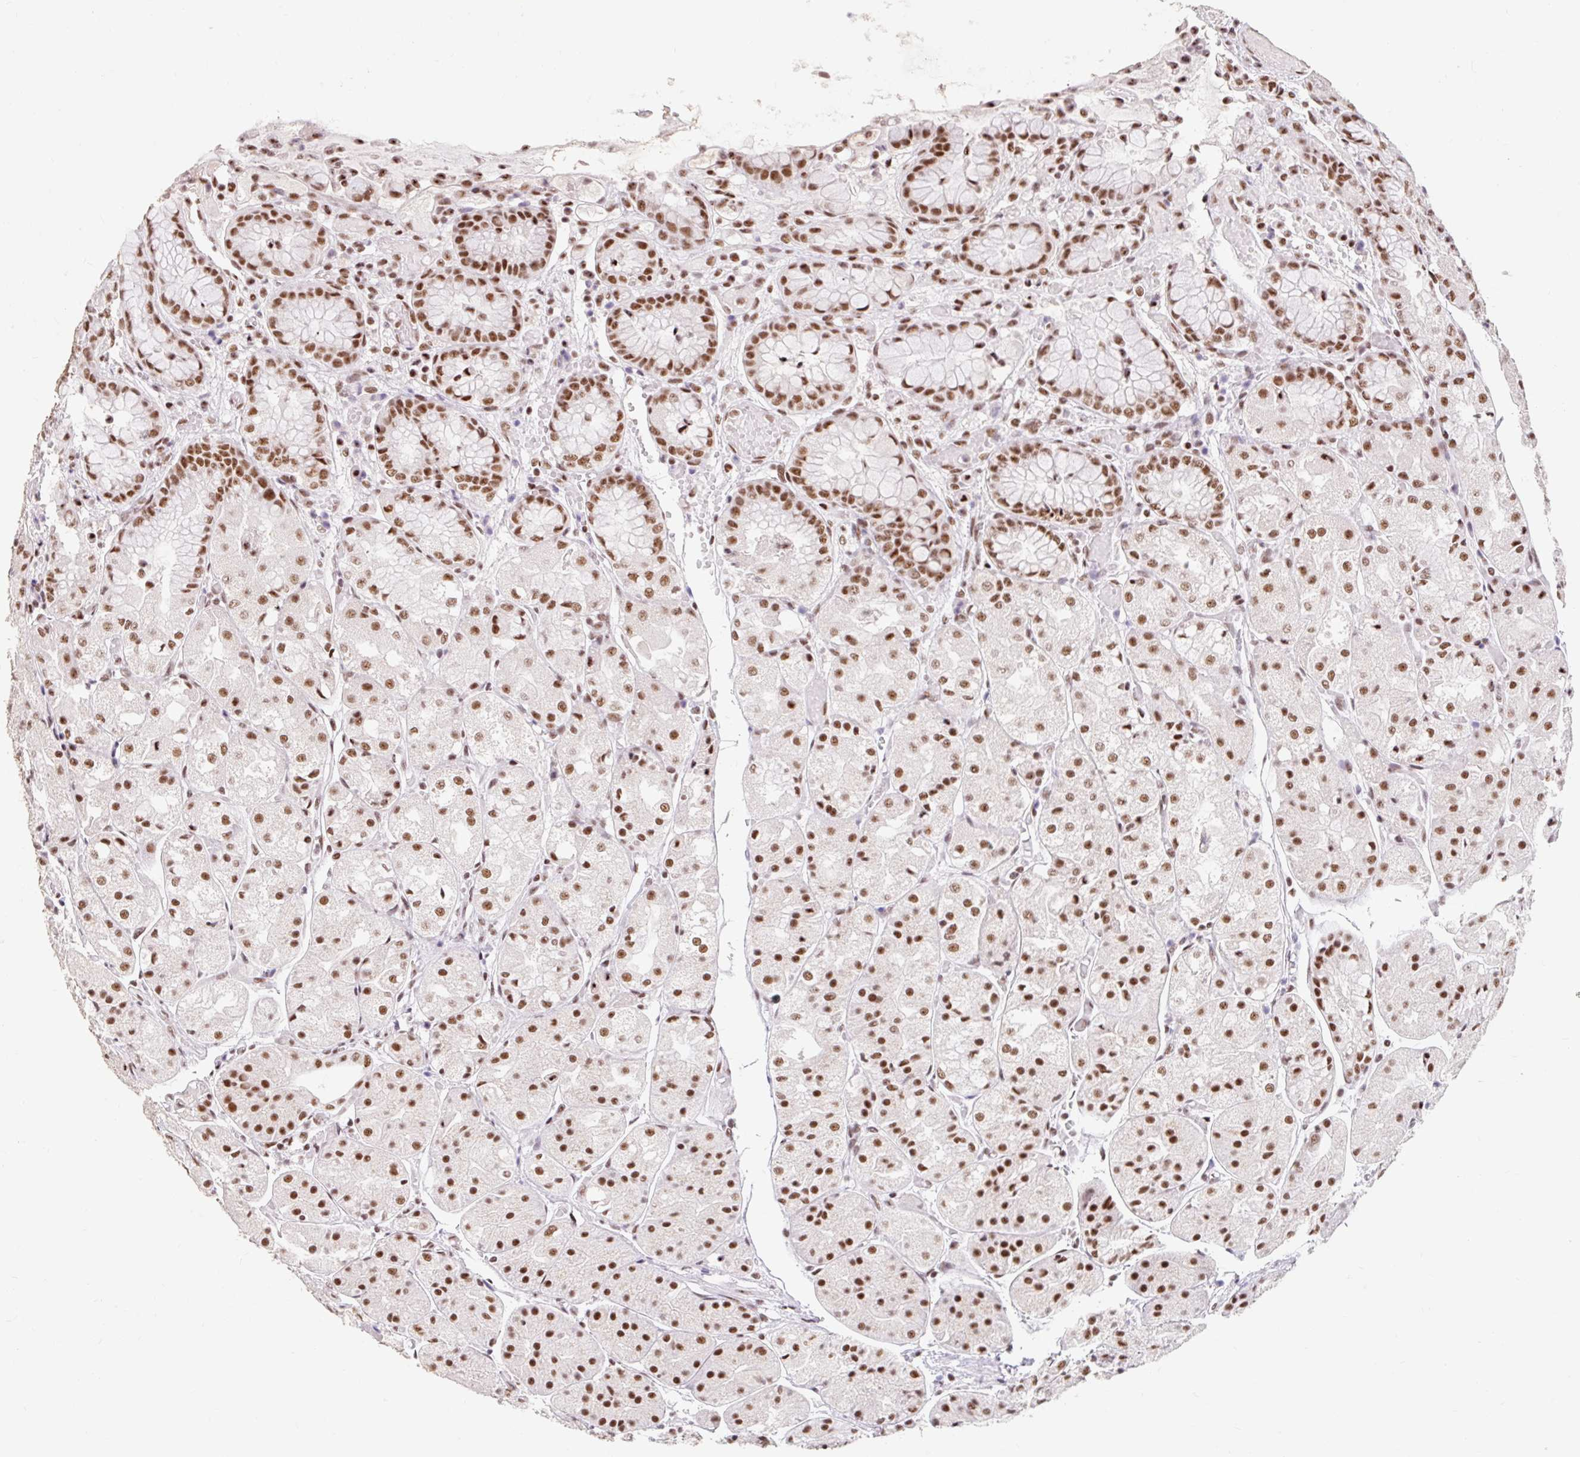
{"staining": {"intensity": "moderate", "quantity": ">75%", "location": "nuclear"}, "tissue": "stomach", "cell_type": "Glandular cells", "image_type": "normal", "snomed": [{"axis": "morphology", "description": "Normal tissue, NOS"}, {"axis": "topography", "description": "Stomach, upper"}], "caption": "A medium amount of moderate nuclear expression is present in approximately >75% of glandular cells in normal stomach.", "gene": "SRSF10", "patient": {"sex": "male", "age": 72}}